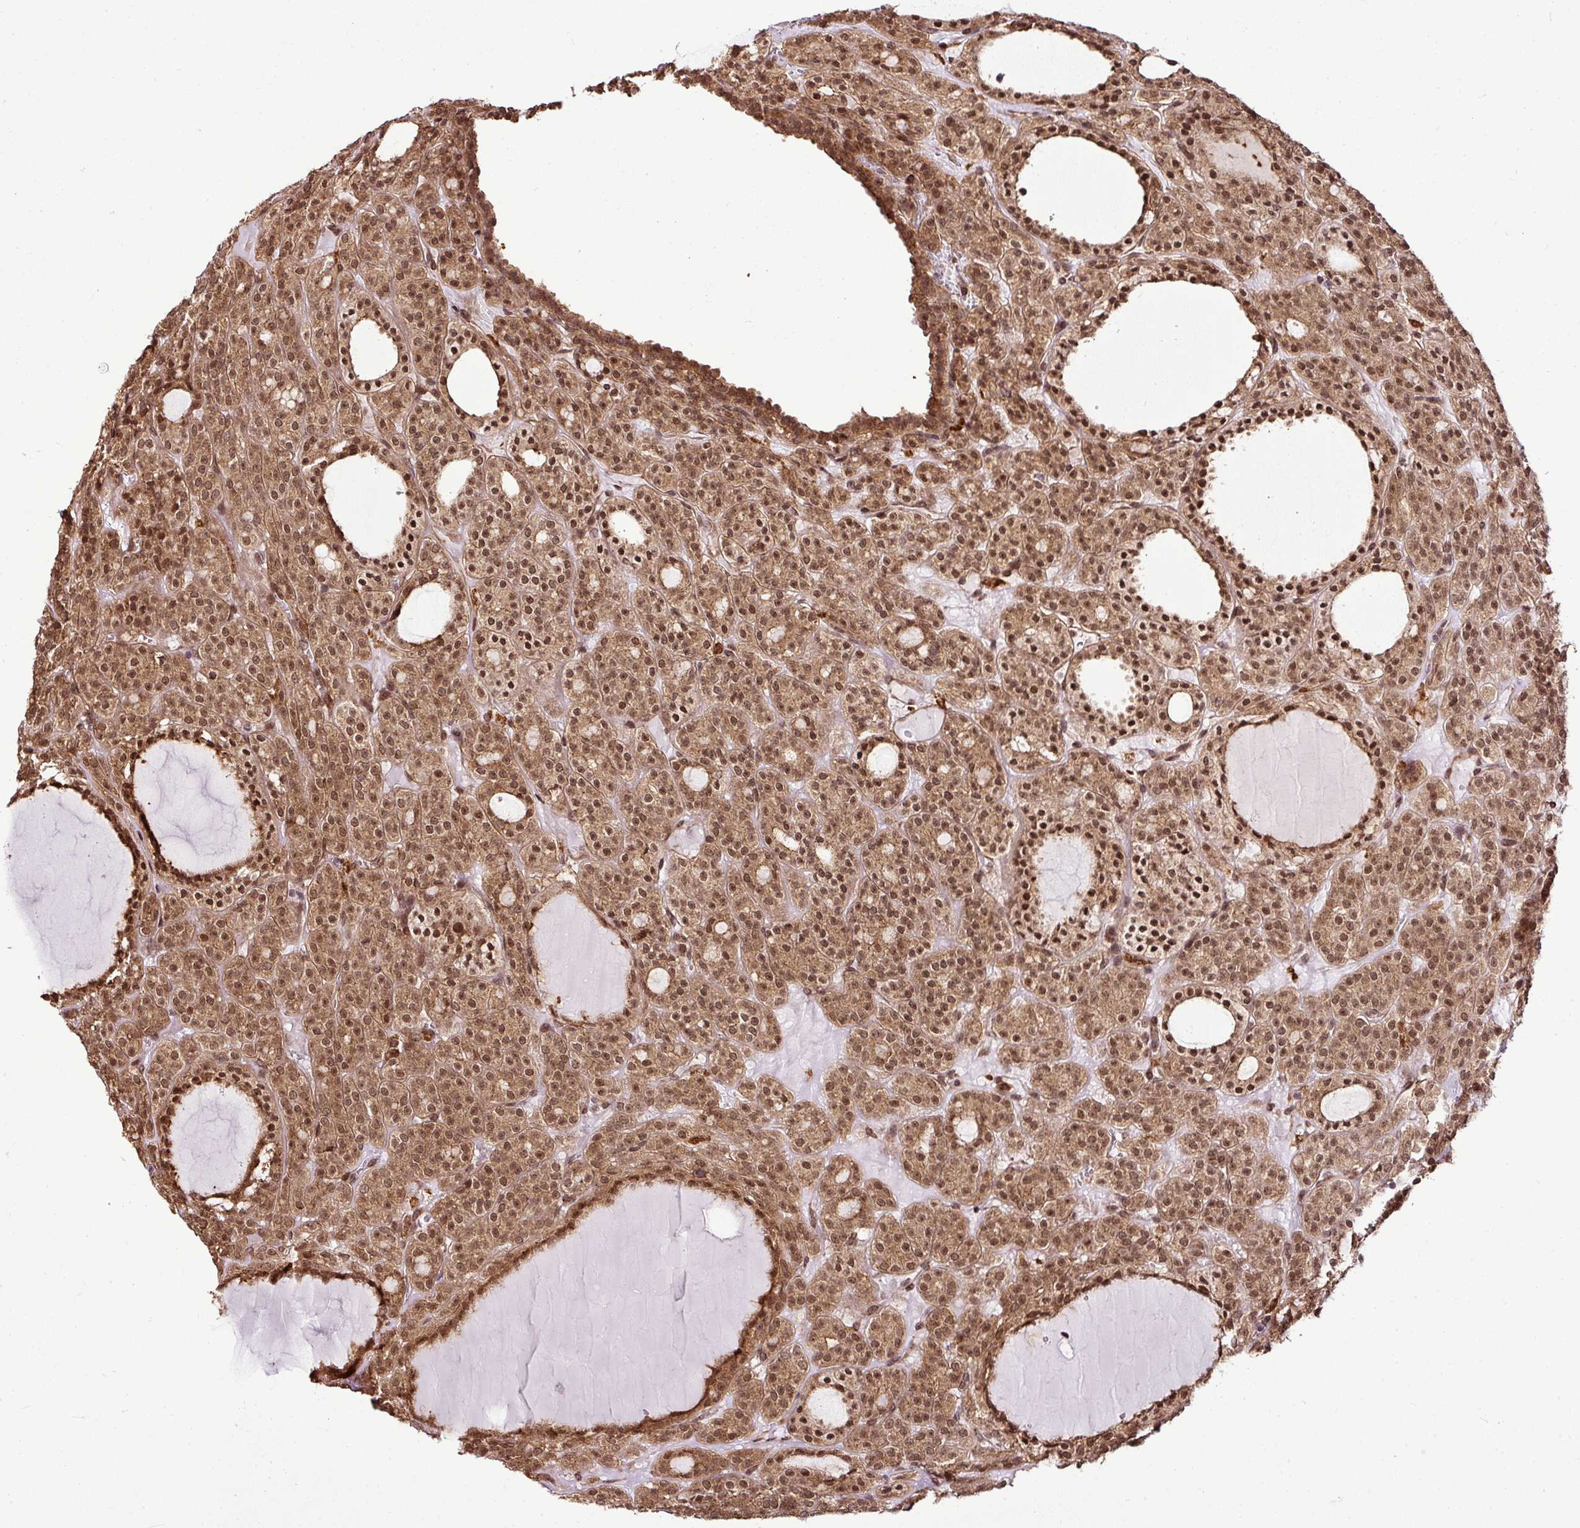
{"staining": {"intensity": "strong", "quantity": ">75%", "location": "cytoplasmic/membranous,nuclear"}, "tissue": "thyroid cancer", "cell_type": "Tumor cells", "image_type": "cancer", "snomed": [{"axis": "morphology", "description": "Follicular adenoma carcinoma, NOS"}, {"axis": "topography", "description": "Thyroid gland"}], "caption": "About >75% of tumor cells in thyroid cancer (follicular adenoma carcinoma) show strong cytoplasmic/membranous and nuclear protein expression as visualized by brown immunohistochemical staining.", "gene": "FAM153A", "patient": {"sex": "female", "age": 63}}